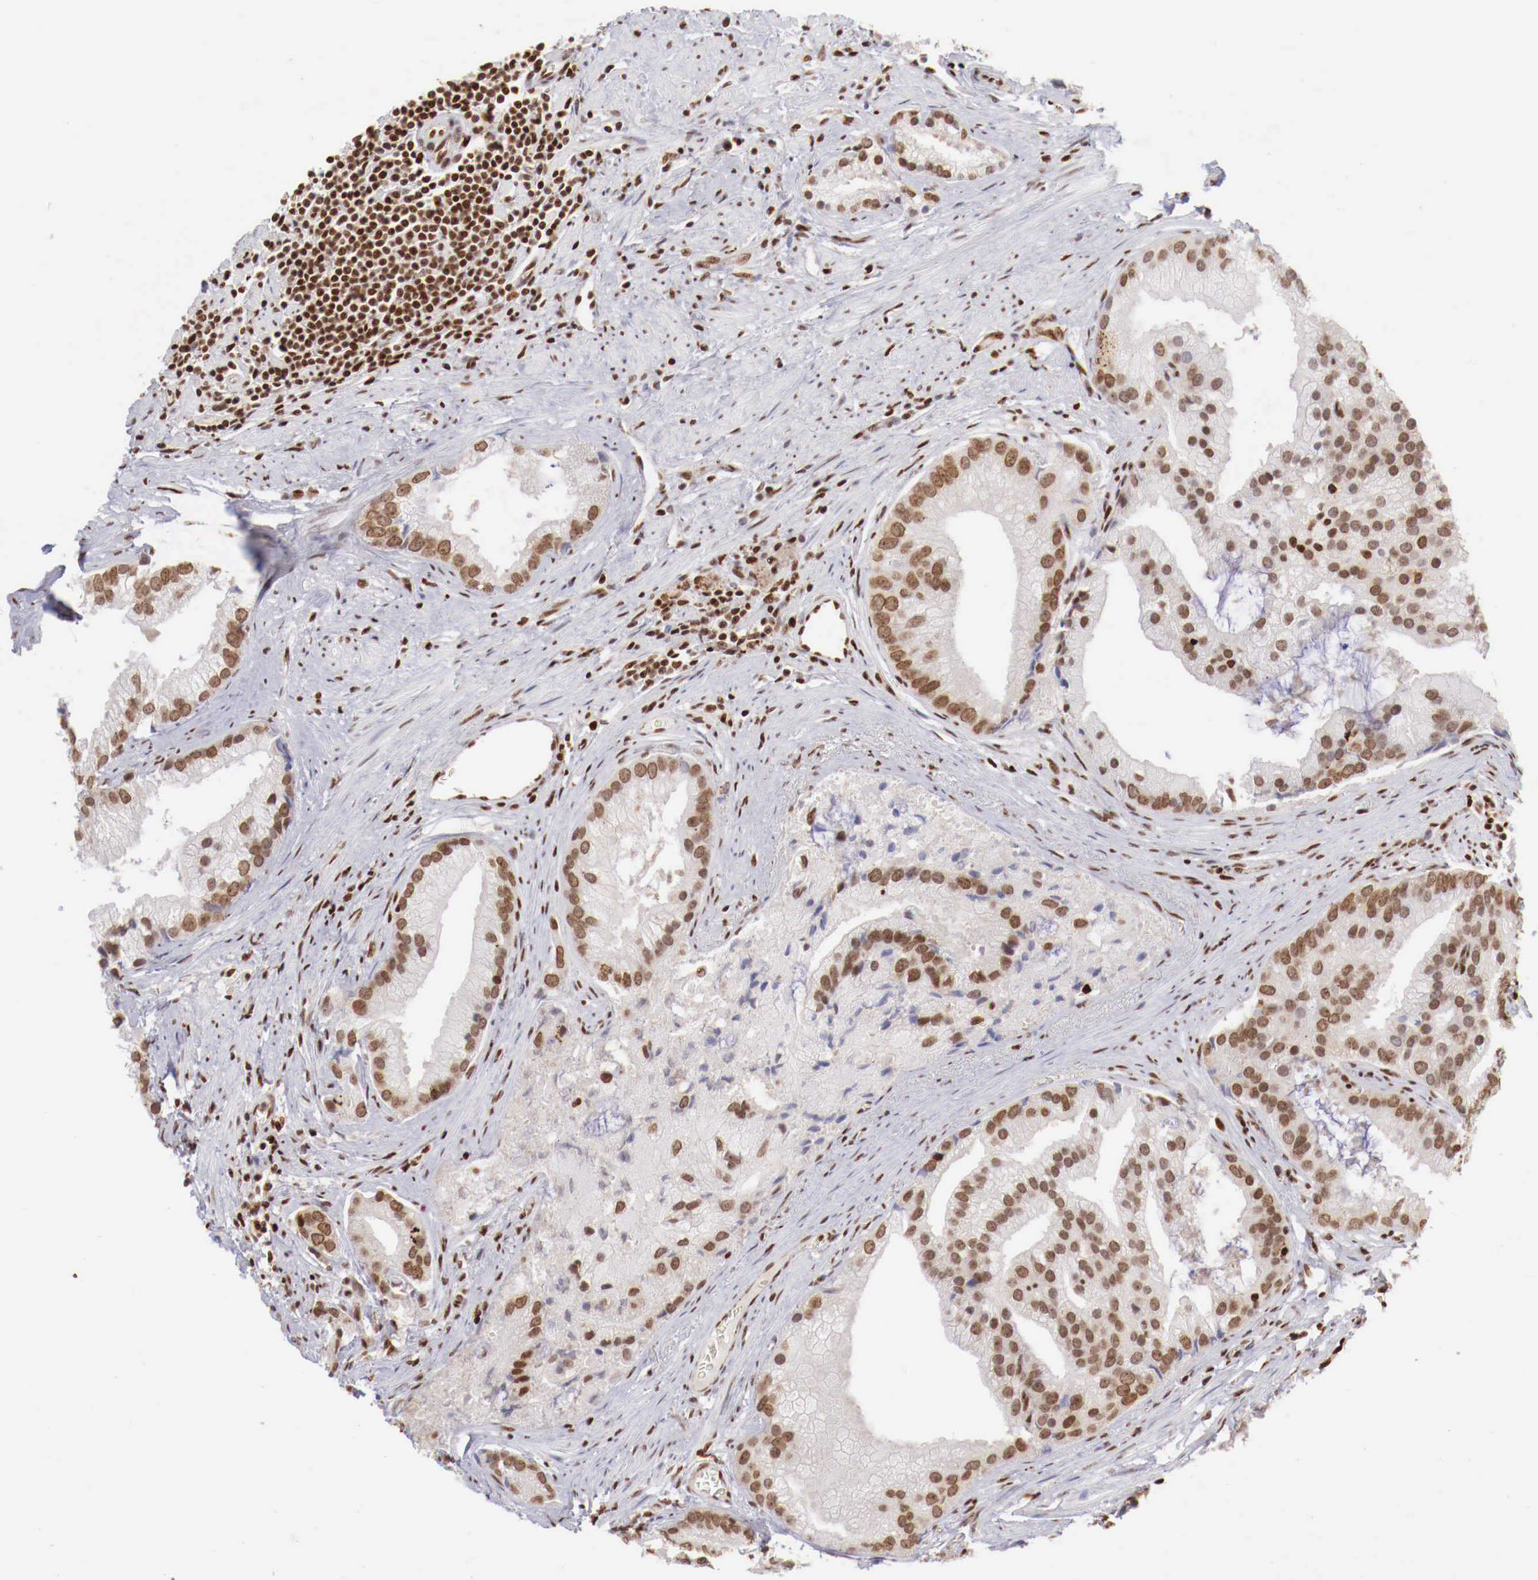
{"staining": {"intensity": "moderate", "quantity": ">75%", "location": "nuclear"}, "tissue": "prostate cancer", "cell_type": "Tumor cells", "image_type": "cancer", "snomed": [{"axis": "morphology", "description": "Adenocarcinoma, Low grade"}, {"axis": "topography", "description": "Prostate"}], "caption": "The histopathology image exhibits immunohistochemical staining of adenocarcinoma (low-grade) (prostate). There is moderate nuclear staining is identified in approximately >75% of tumor cells.", "gene": "MAX", "patient": {"sex": "male", "age": 71}}